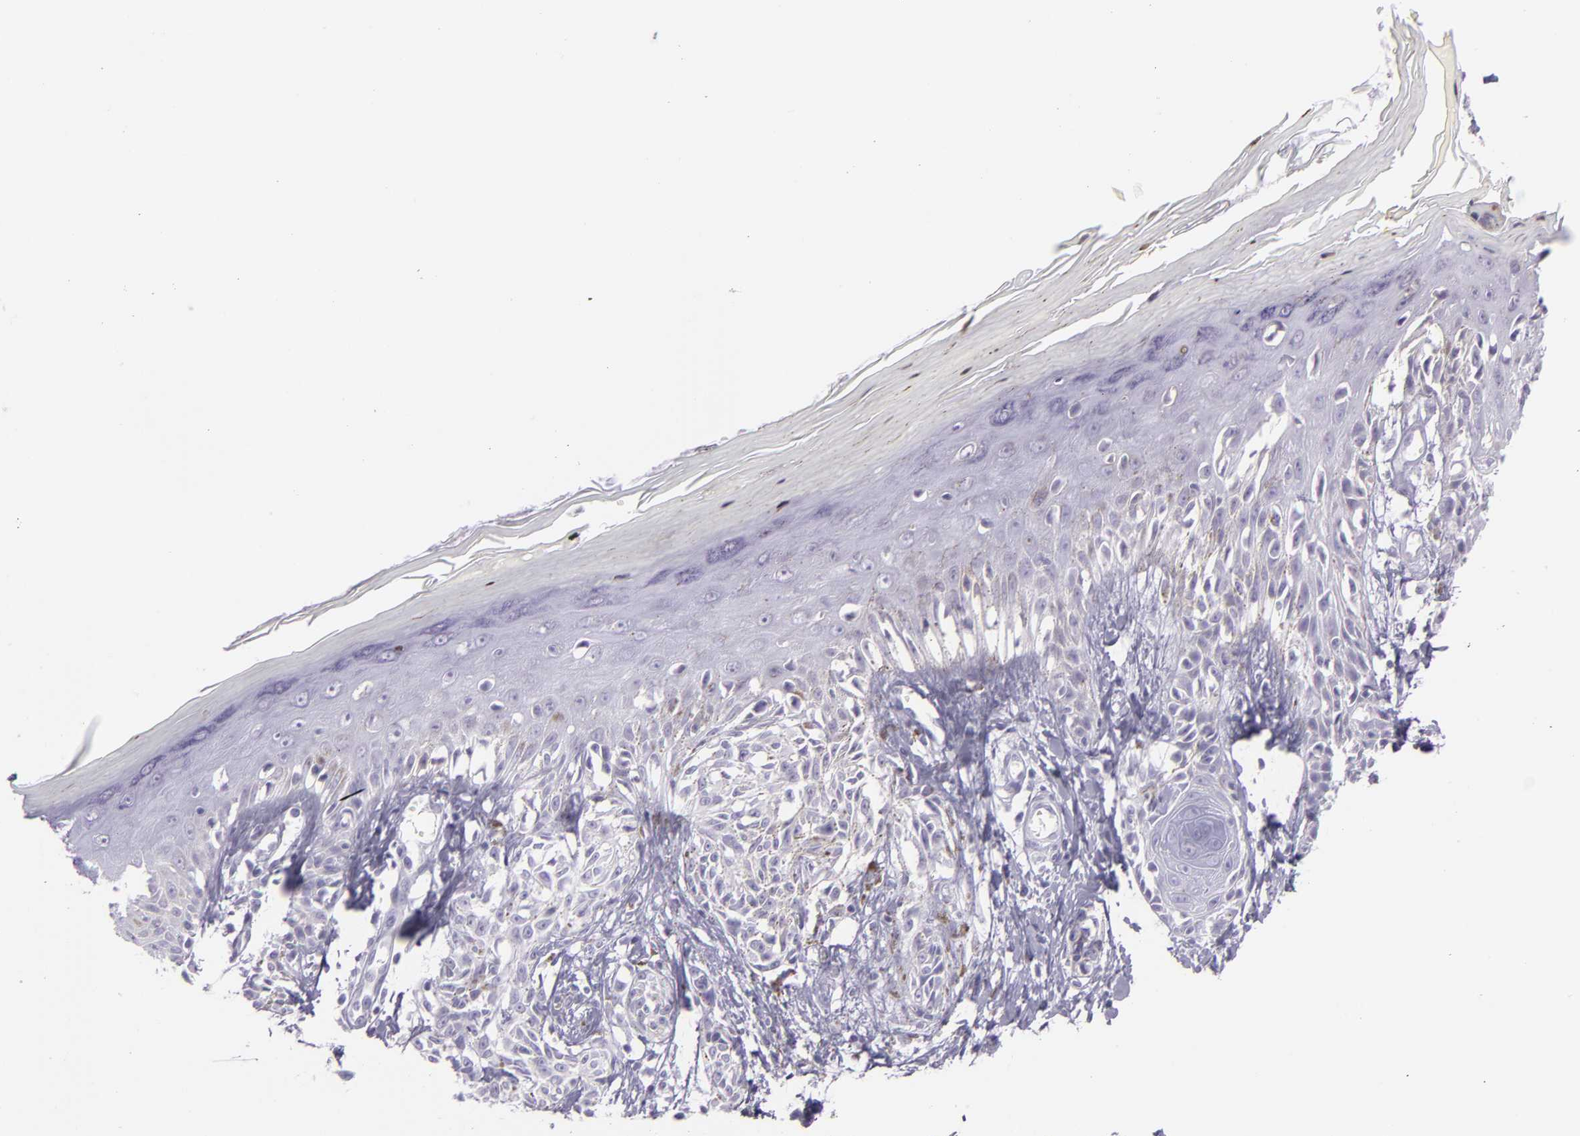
{"staining": {"intensity": "negative", "quantity": "none", "location": "none"}, "tissue": "melanoma", "cell_type": "Tumor cells", "image_type": "cancer", "snomed": [{"axis": "morphology", "description": "Malignant melanoma, NOS"}, {"axis": "topography", "description": "Skin"}], "caption": "A high-resolution photomicrograph shows immunohistochemistry (IHC) staining of melanoma, which reveals no significant positivity in tumor cells.", "gene": "MUC6", "patient": {"sex": "female", "age": 77}}